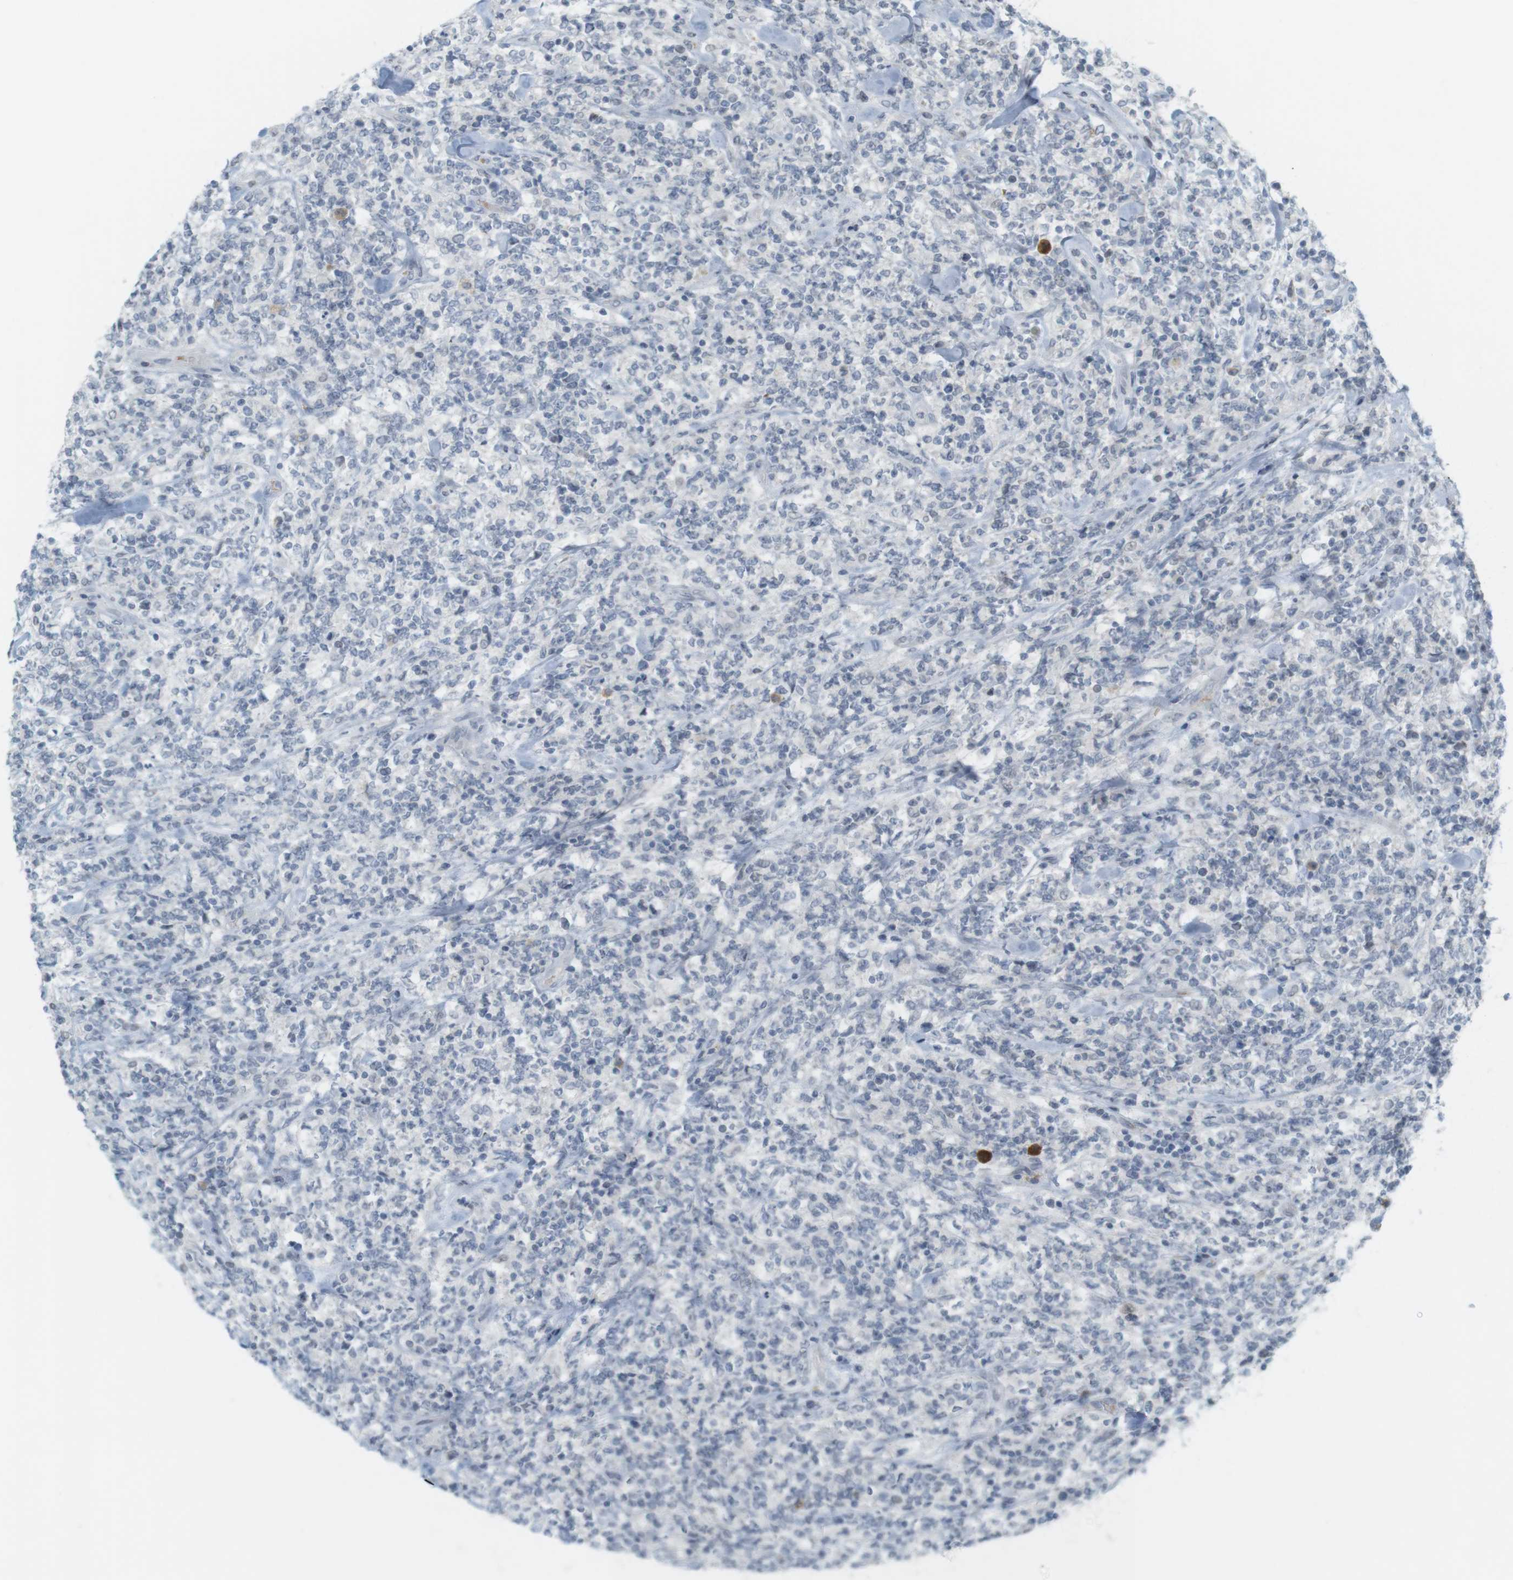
{"staining": {"intensity": "negative", "quantity": "none", "location": "none"}, "tissue": "lymphoma", "cell_type": "Tumor cells", "image_type": "cancer", "snomed": [{"axis": "morphology", "description": "Malignant lymphoma, non-Hodgkin's type, High grade"}, {"axis": "topography", "description": "Soft tissue"}], "caption": "A histopathology image of malignant lymphoma, non-Hodgkin's type (high-grade) stained for a protein displays no brown staining in tumor cells.", "gene": "DMC1", "patient": {"sex": "male", "age": 18}}